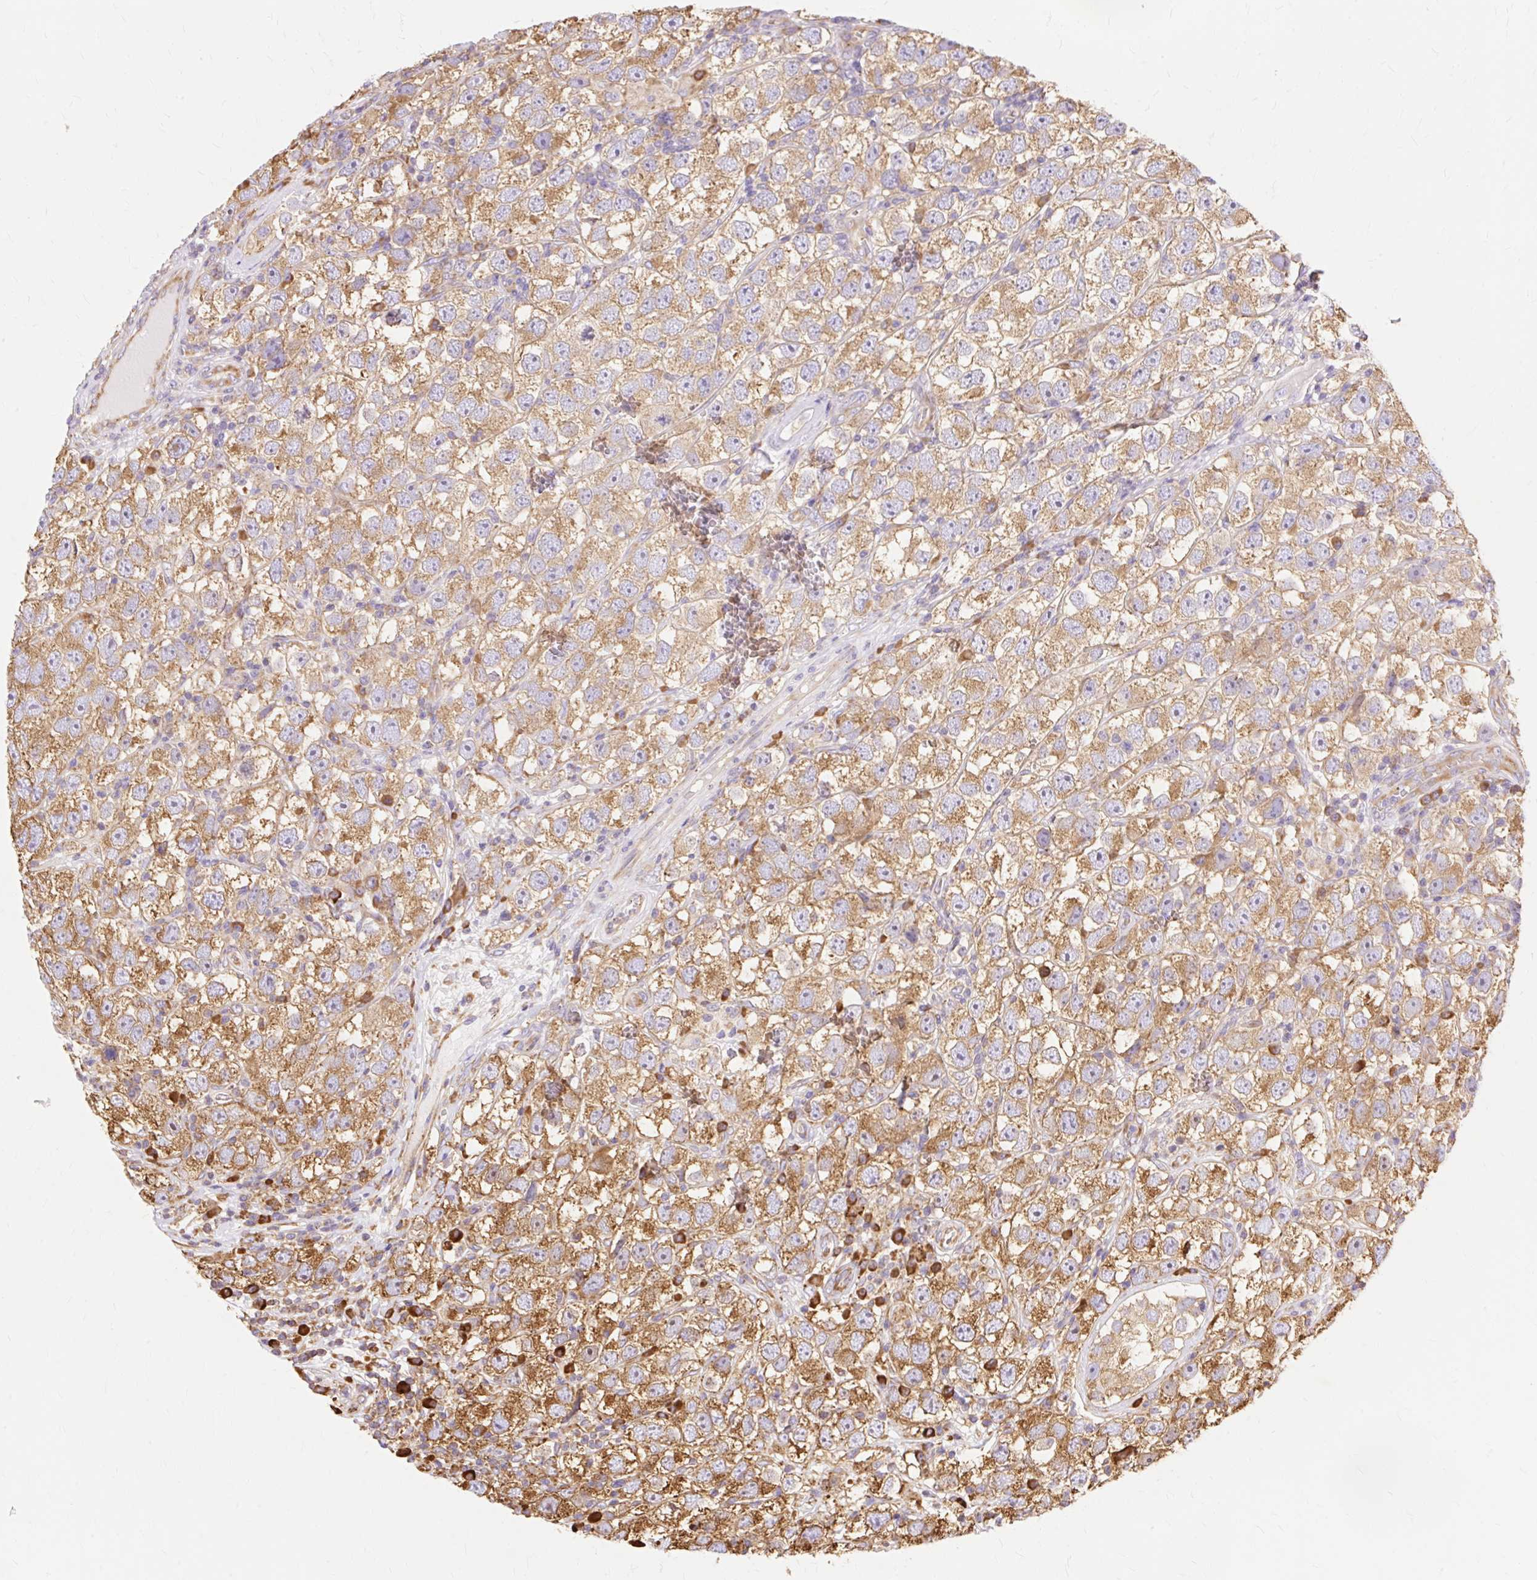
{"staining": {"intensity": "moderate", "quantity": ">75%", "location": "cytoplasmic/membranous"}, "tissue": "testis cancer", "cell_type": "Tumor cells", "image_type": "cancer", "snomed": [{"axis": "morphology", "description": "Seminoma, NOS"}, {"axis": "topography", "description": "Testis"}], "caption": "Moderate cytoplasmic/membranous positivity for a protein is appreciated in approximately >75% of tumor cells of testis seminoma using immunohistochemistry (IHC).", "gene": "RPS17", "patient": {"sex": "male", "age": 26}}